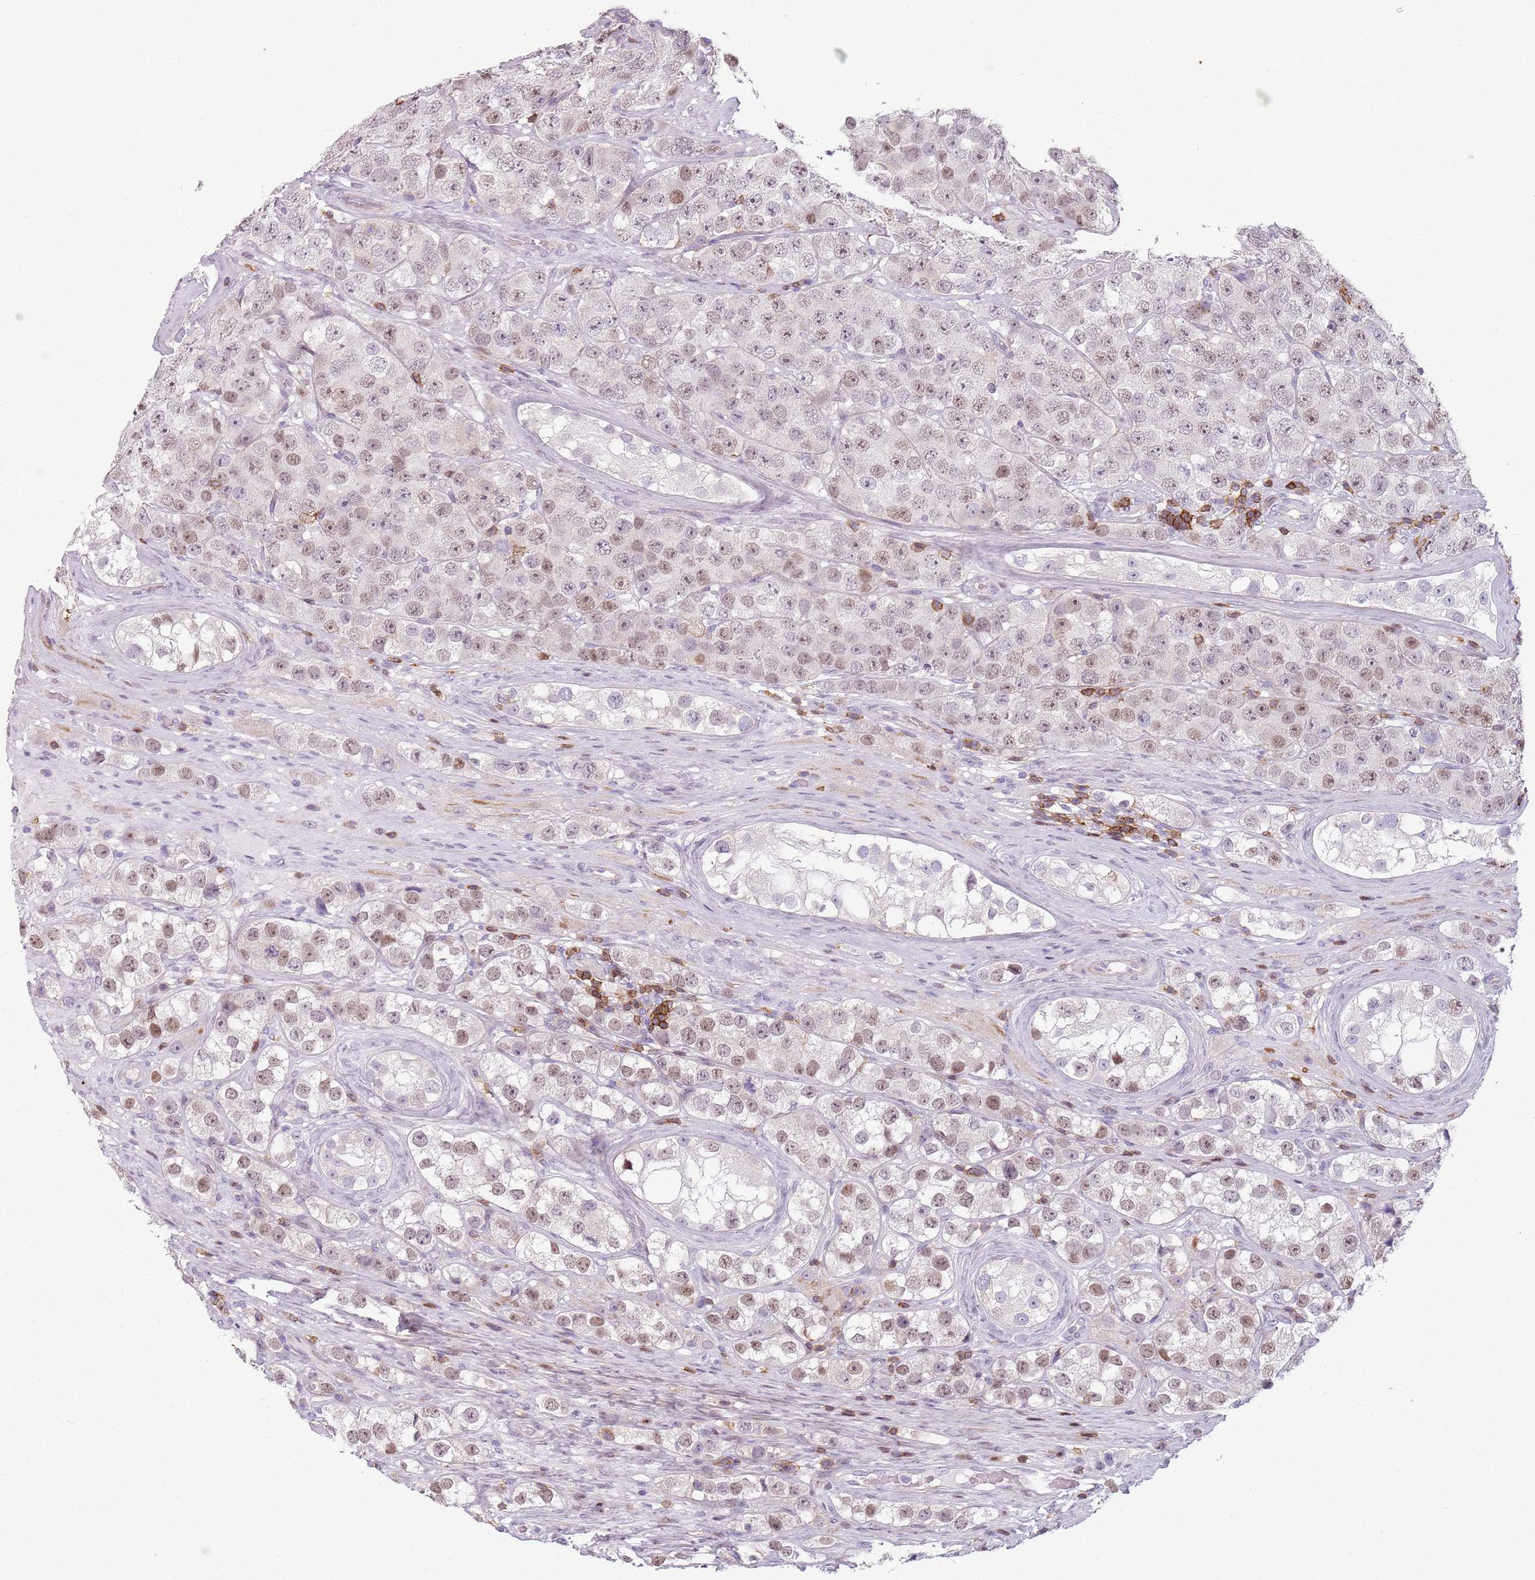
{"staining": {"intensity": "weak", "quantity": "25%-75%", "location": "nuclear"}, "tissue": "testis cancer", "cell_type": "Tumor cells", "image_type": "cancer", "snomed": [{"axis": "morphology", "description": "Seminoma, NOS"}, {"axis": "topography", "description": "Testis"}], "caption": "There is low levels of weak nuclear staining in tumor cells of testis cancer, as demonstrated by immunohistochemical staining (brown color).", "gene": "ZNF583", "patient": {"sex": "male", "age": 28}}